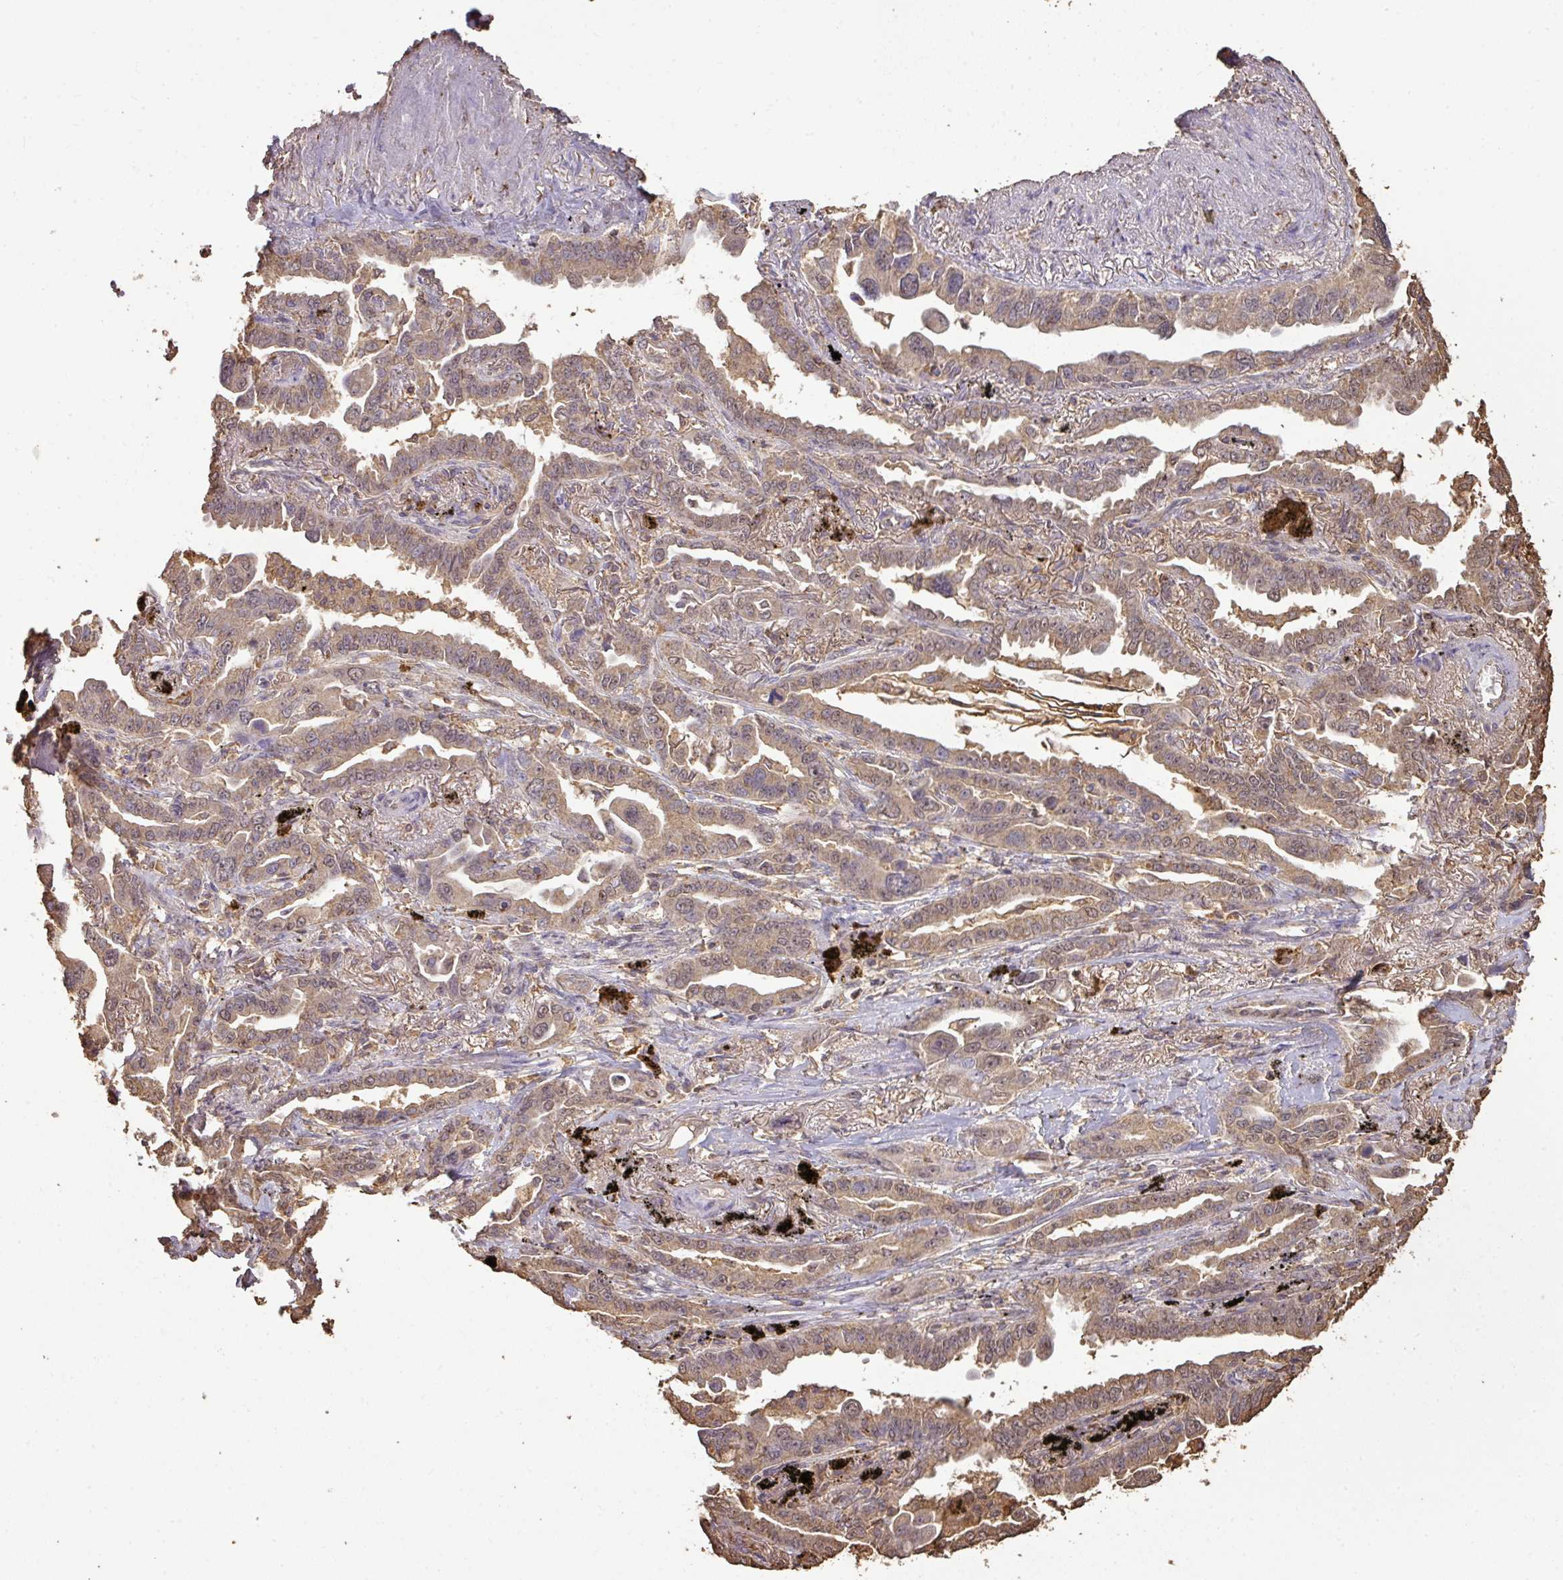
{"staining": {"intensity": "moderate", "quantity": ">75%", "location": "cytoplasmic/membranous"}, "tissue": "lung cancer", "cell_type": "Tumor cells", "image_type": "cancer", "snomed": [{"axis": "morphology", "description": "Adenocarcinoma, NOS"}, {"axis": "topography", "description": "Lung"}], "caption": "The photomicrograph displays staining of lung cancer, revealing moderate cytoplasmic/membranous protein staining (brown color) within tumor cells. The staining was performed using DAB, with brown indicating positive protein expression. Nuclei are stained blue with hematoxylin.", "gene": "ATAT1", "patient": {"sex": "male", "age": 67}}